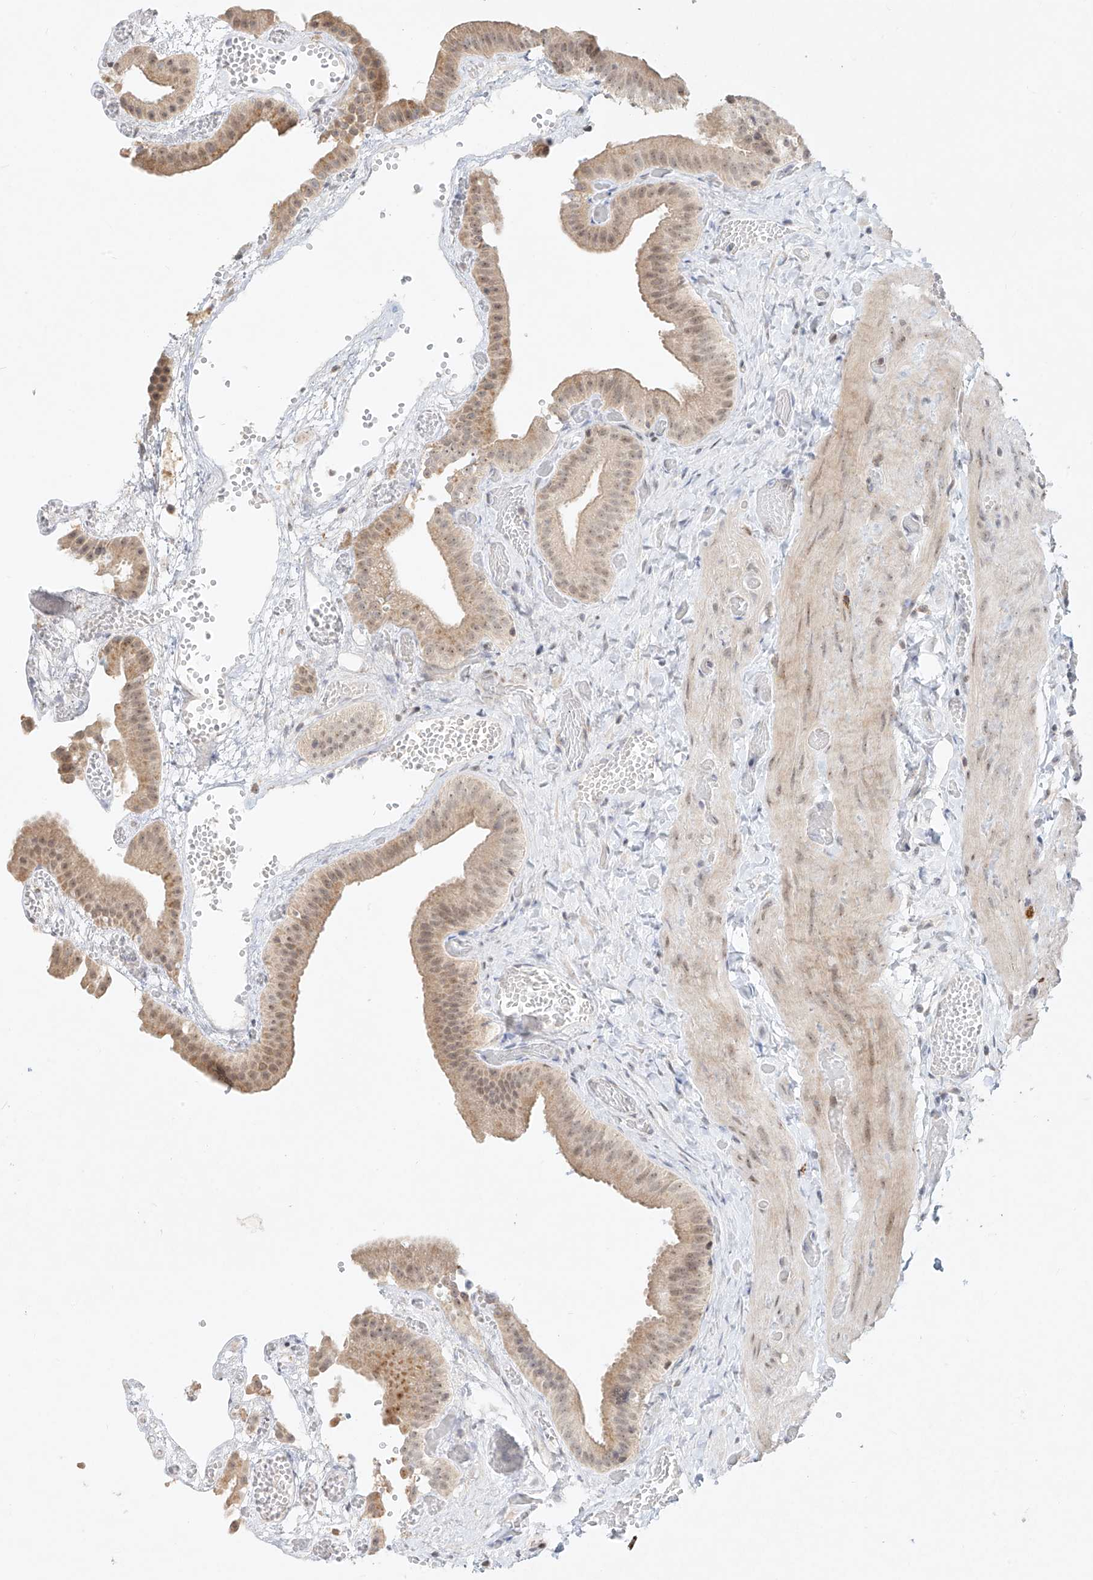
{"staining": {"intensity": "moderate", "quantity": "25%-75%", "location": "cytoplasmic/membranous,nuclear"}, "tissue": "gallbladder", "cell_type": "Glandular cells", "image_type": "normal", "snomed": [{"axis": "morphology", "description": "Normal tissue, NOS"}, {"axis": "topography", "description": "Gallbladder"}], "caption": "An IHC photomicrograph of benign tissue is shown. Protein staining in brown shows moderate cytoplasmic/membranous,nuclear positivity in gallbladder within glandular cells. (DAB (3,3'-diaminobenzidine) IHC, brown staining for protein, blue staining for nuclei).", "gene": "TASP1", "patient": {"sex": "female", "age": 64}}